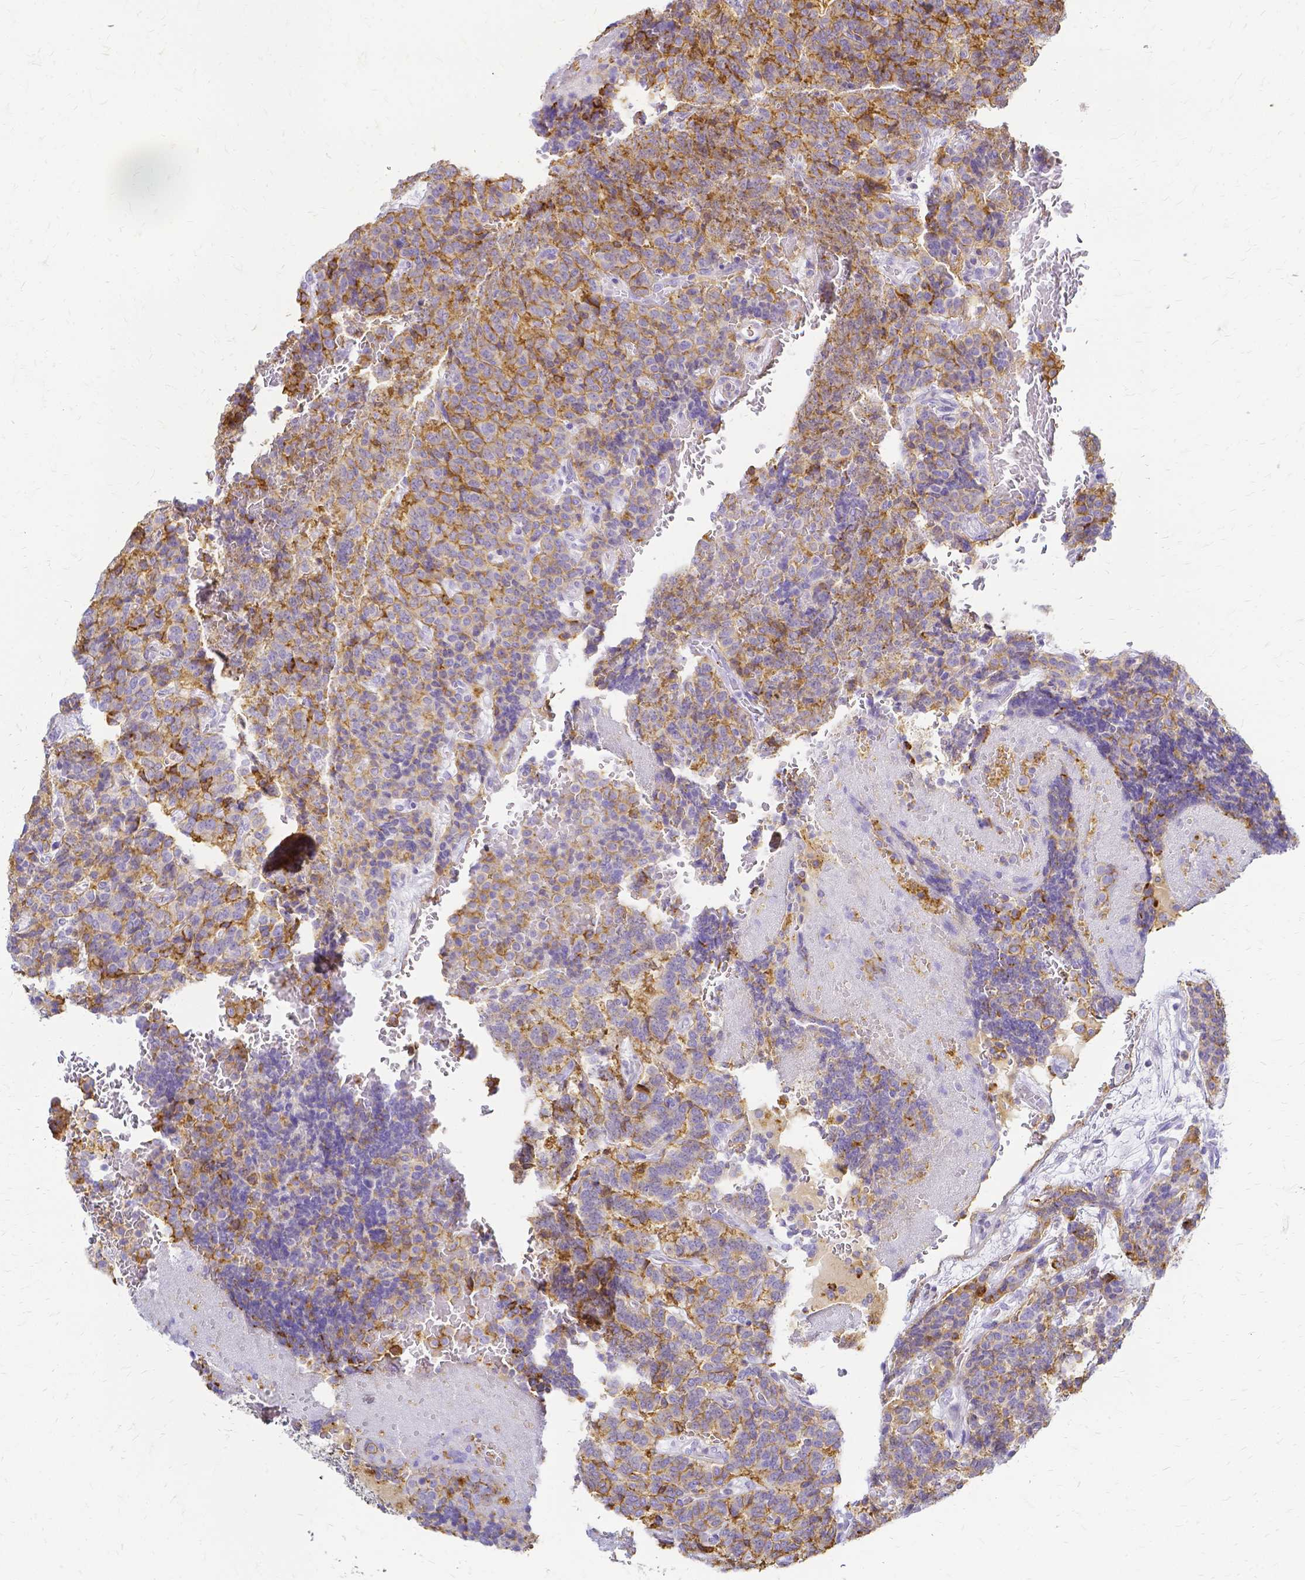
{"staining": {"intensity": "moderate", "quantity": "<25%", "location": "cytoplasmic/membranous"}, "tissue": "carcinoid", "cell_type": "Tumor cells", "image_type": "cancer", "snomed": [{"axis": "morphology", "description": "Carcinoid, malignant, NOS"}, {"axis": "topography", "description": "Pancreas"}], "caption": "Moderate cytoplasmic/membranous staining for a protein is present in approximately <25% of tumor cells of carcinoid using IHC.", "gene": "HSPA12A", "patient": {"sex": "male", "age": 36}}